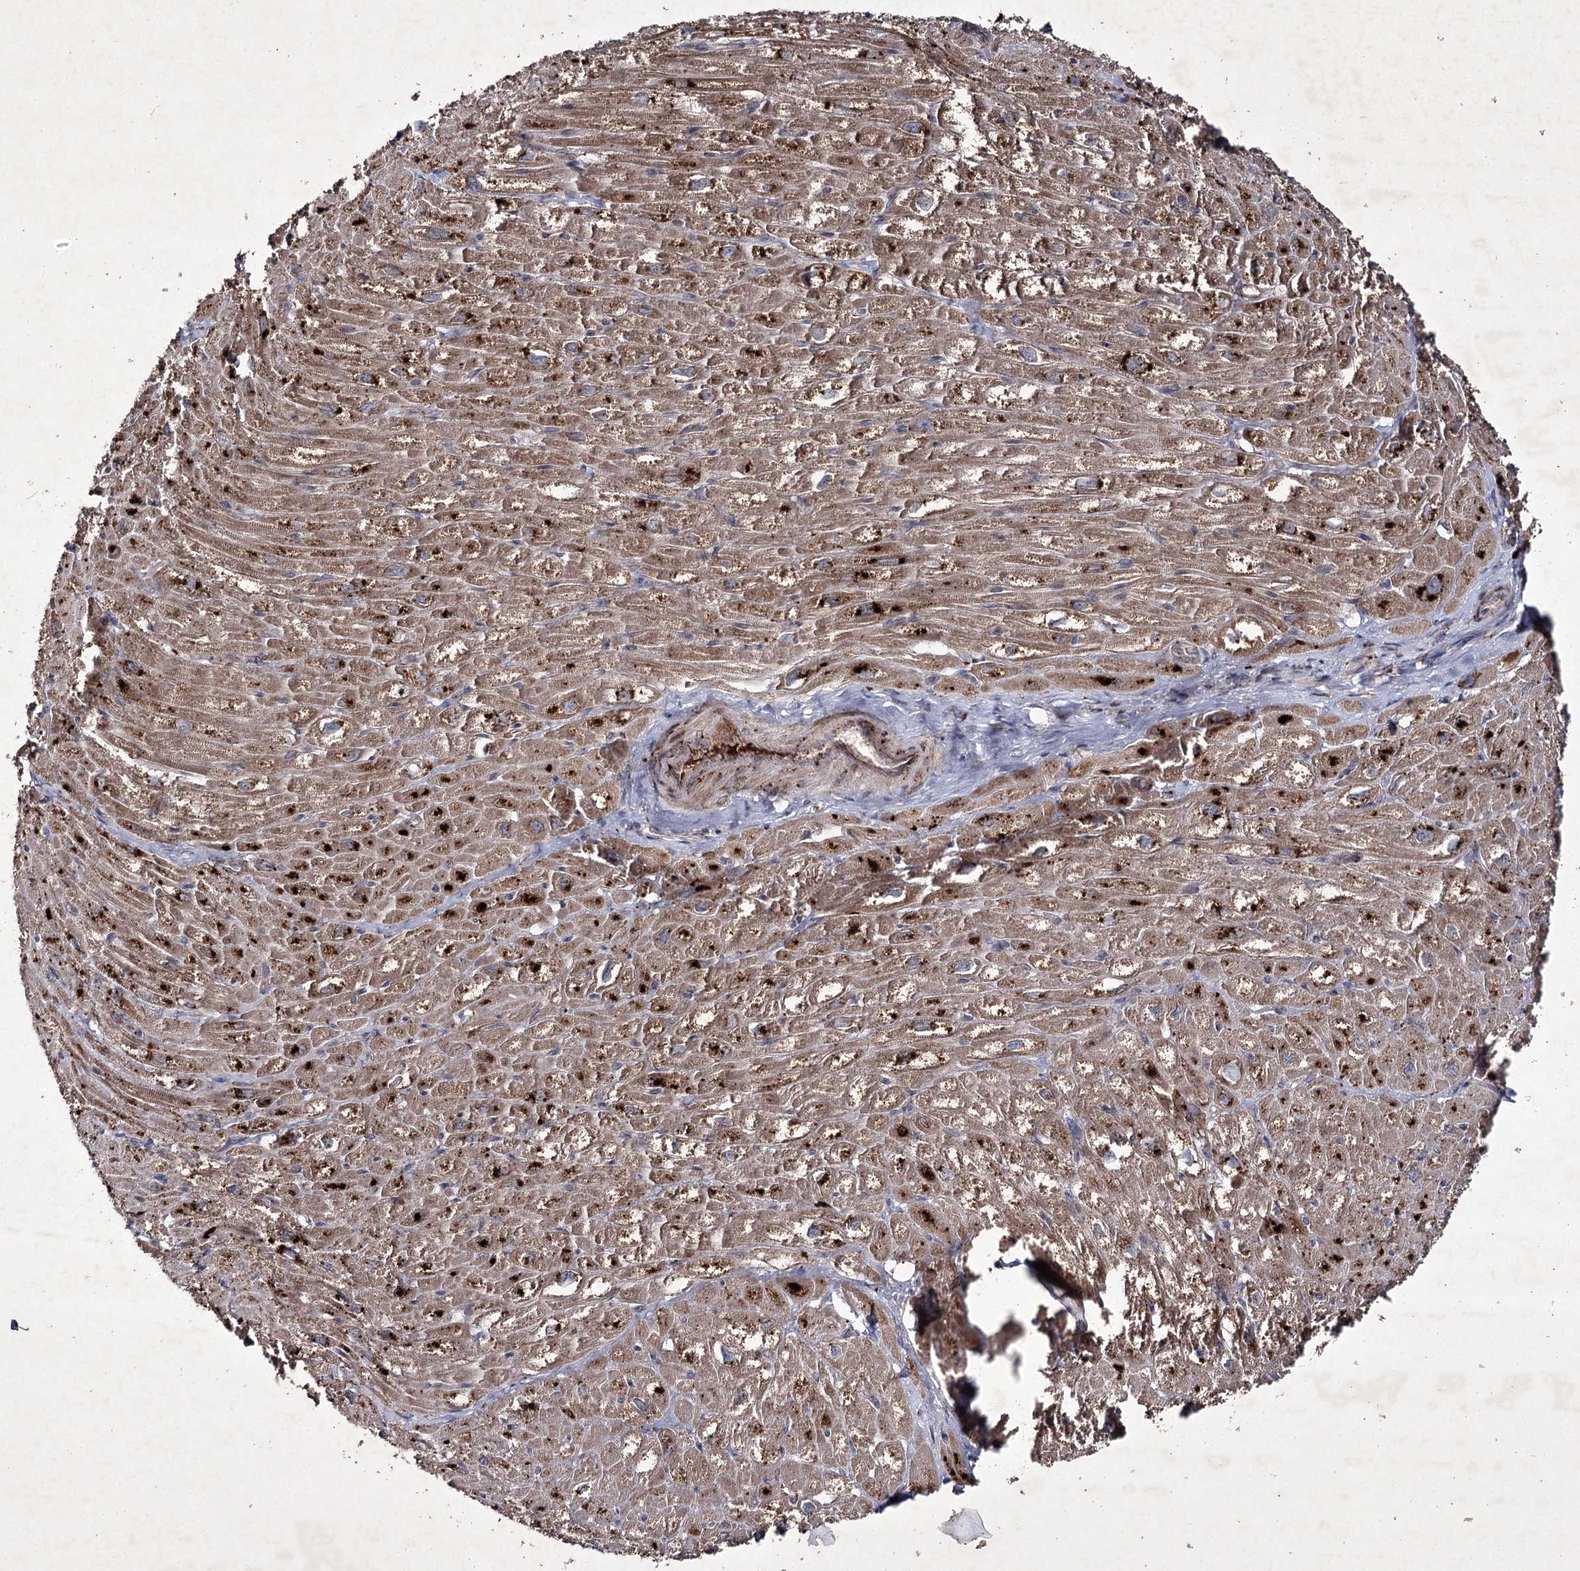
{"staining": {"intensity": "strong", "quantity": ">75%", "location": "cytoplasmic/membranous"}, "tissue": "heart muscle", "cell_type": "Cardiomyocytes", "image_type": "normal", "snomed": [{"axis": "morphology", "description": "Normal tissue, NOS"}, {"axis": "topography", "description": "Heart"}], "caption": "Protein expression analysis of normal human heart muscle reveals strong cytoplasmic/membranous staining in approximately >75% of cardiomyocytes. The protein of interest is stained brown, and the nuclei are stained in blue (DAB (3,3'-diaminobenzidine) IHC with brightfield microscopy, high magnification).", "gene": "ALG9", "patient": {"sex": "male", "age": 50}}